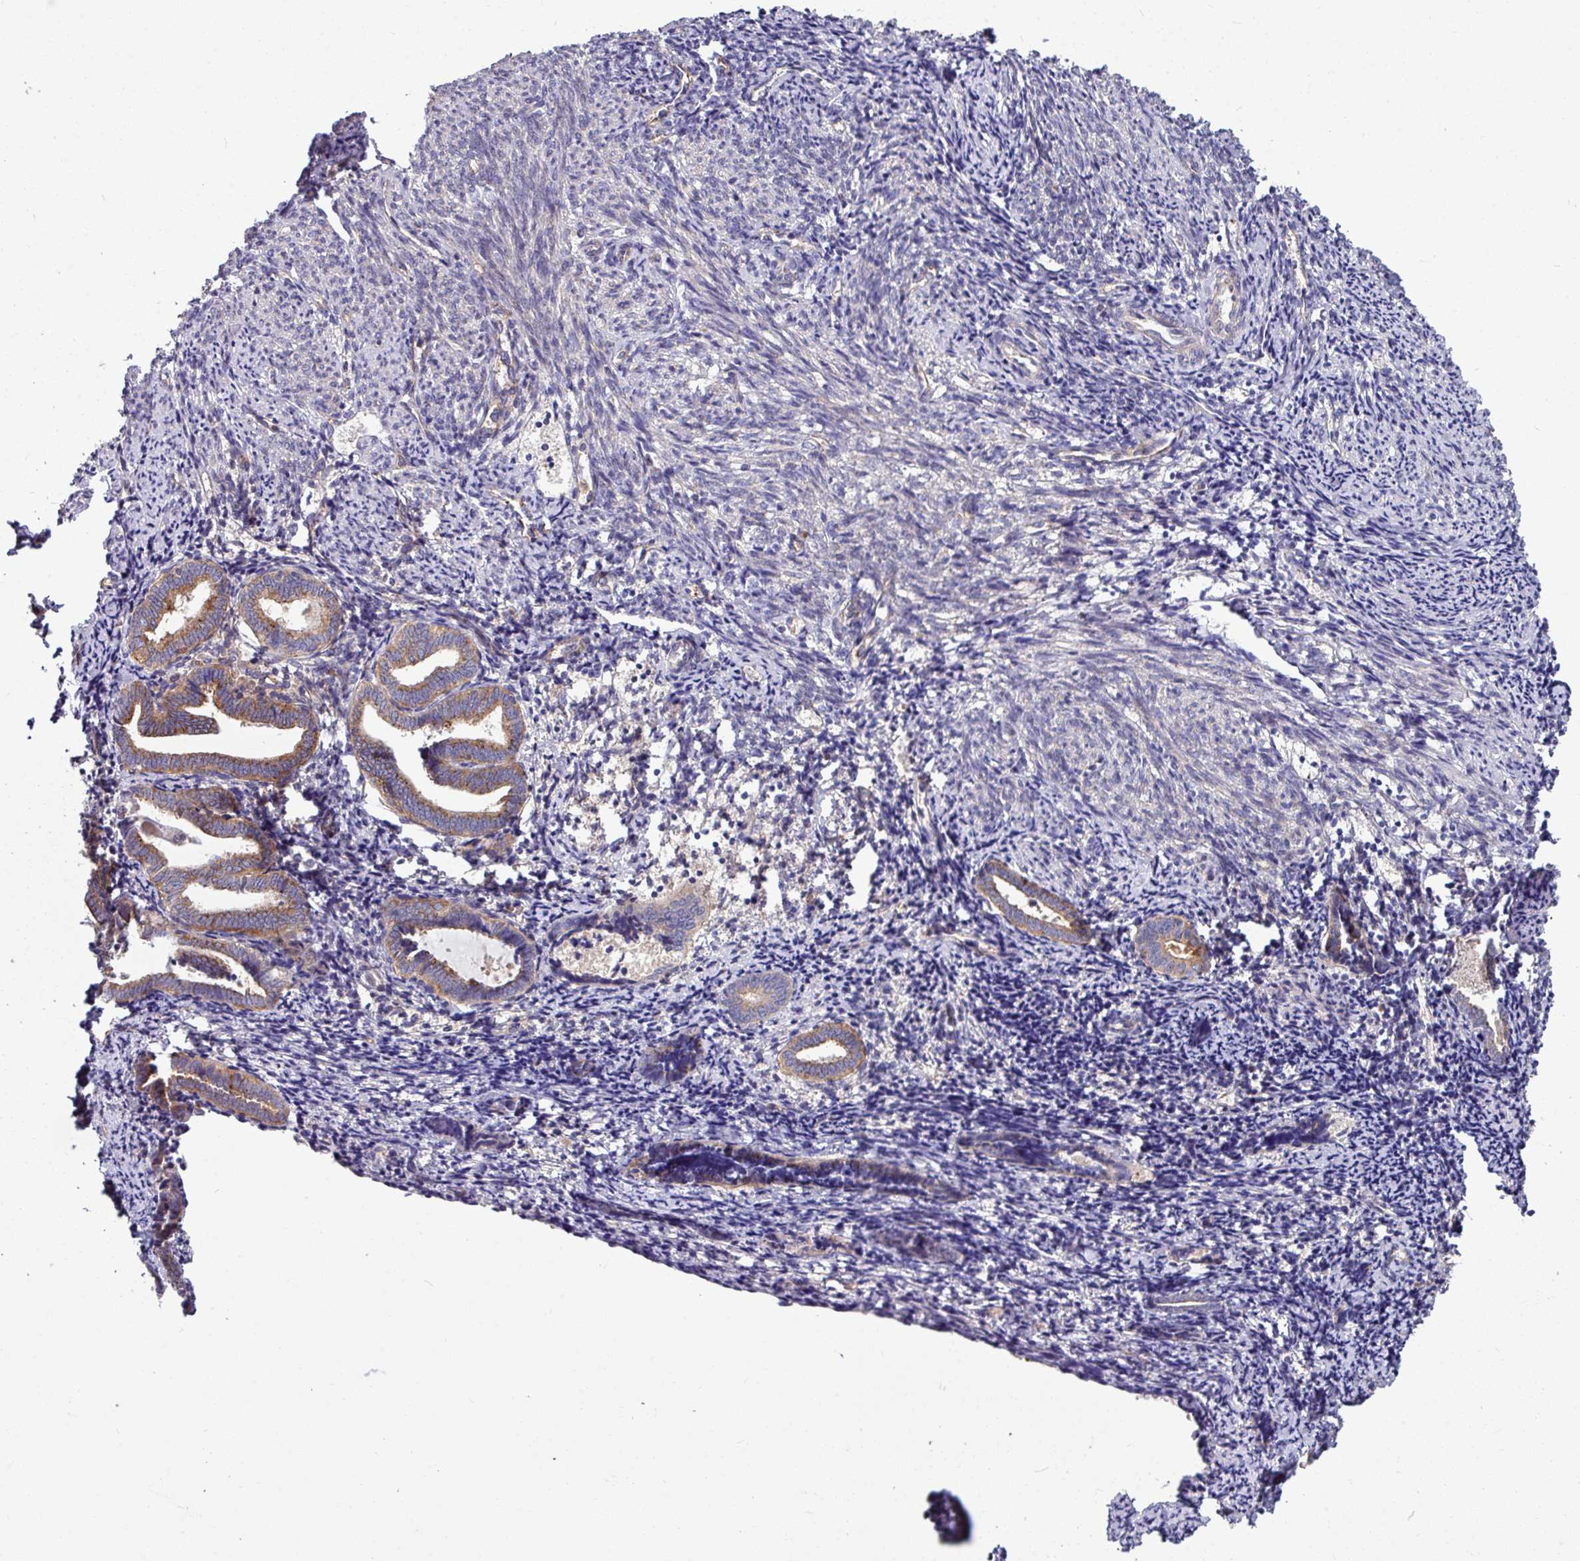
{"staining": {"intensity": "weak", "quantity": "25%-75%", "location": "cytoplasmic/membranous"}, "tissue": "endometrium", "cell_type": "Cells in endometrial stroma", "image_type": "normal", "snomed": [{"axis": "morphology", "description": "Normal tissue, NOS"}, {"axis": "topography", "description": "Endometrium"}], "caption": "A photomicrograph showing weak cytoplasmic/membranous positivity in about 25%-75% of cells in endometrial stroma in normal endometrium, as visualized by brown immunohistochemical staining.", "gene": "LSM12", "patient": {"sex": "female", "age": 54}}